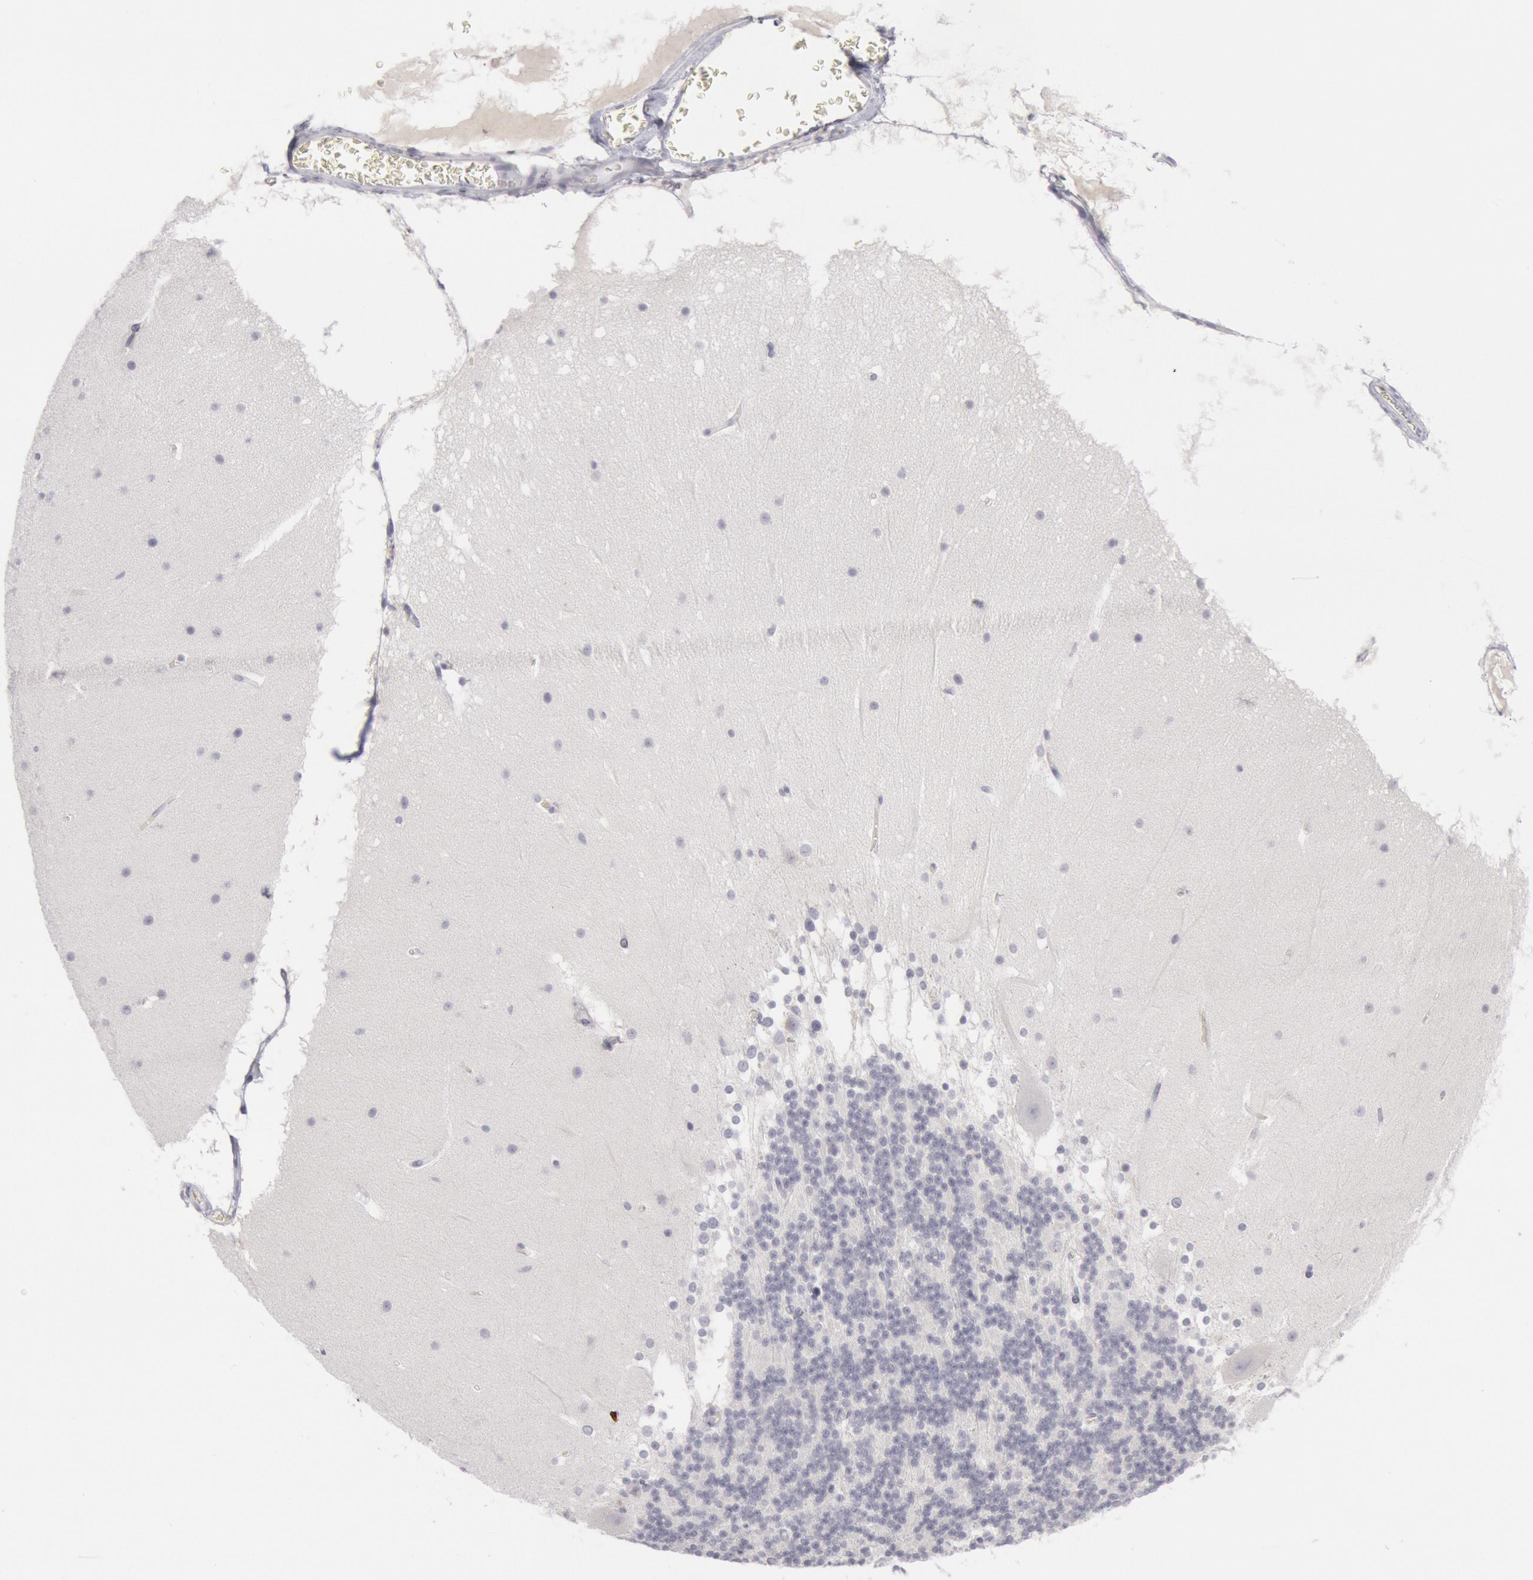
{"staining": {"intensity": "negative", "quantity": "none", "location": "none"}, "tissue": "cerebellum", "cell_type": "Cells in granular layer", "image_type": "normal", "snomed": [{"axis": "morphology", "description": "Normal tissue, NOS"}, {"axis": "topography", "description": "Cerebellum"}], "caption": "Immunohistochemical staining of benign cerebellum displays no significant expression in cells in granular layer.", "gene": "KRT16", "patient": {"sex": "female", "age": 19}}